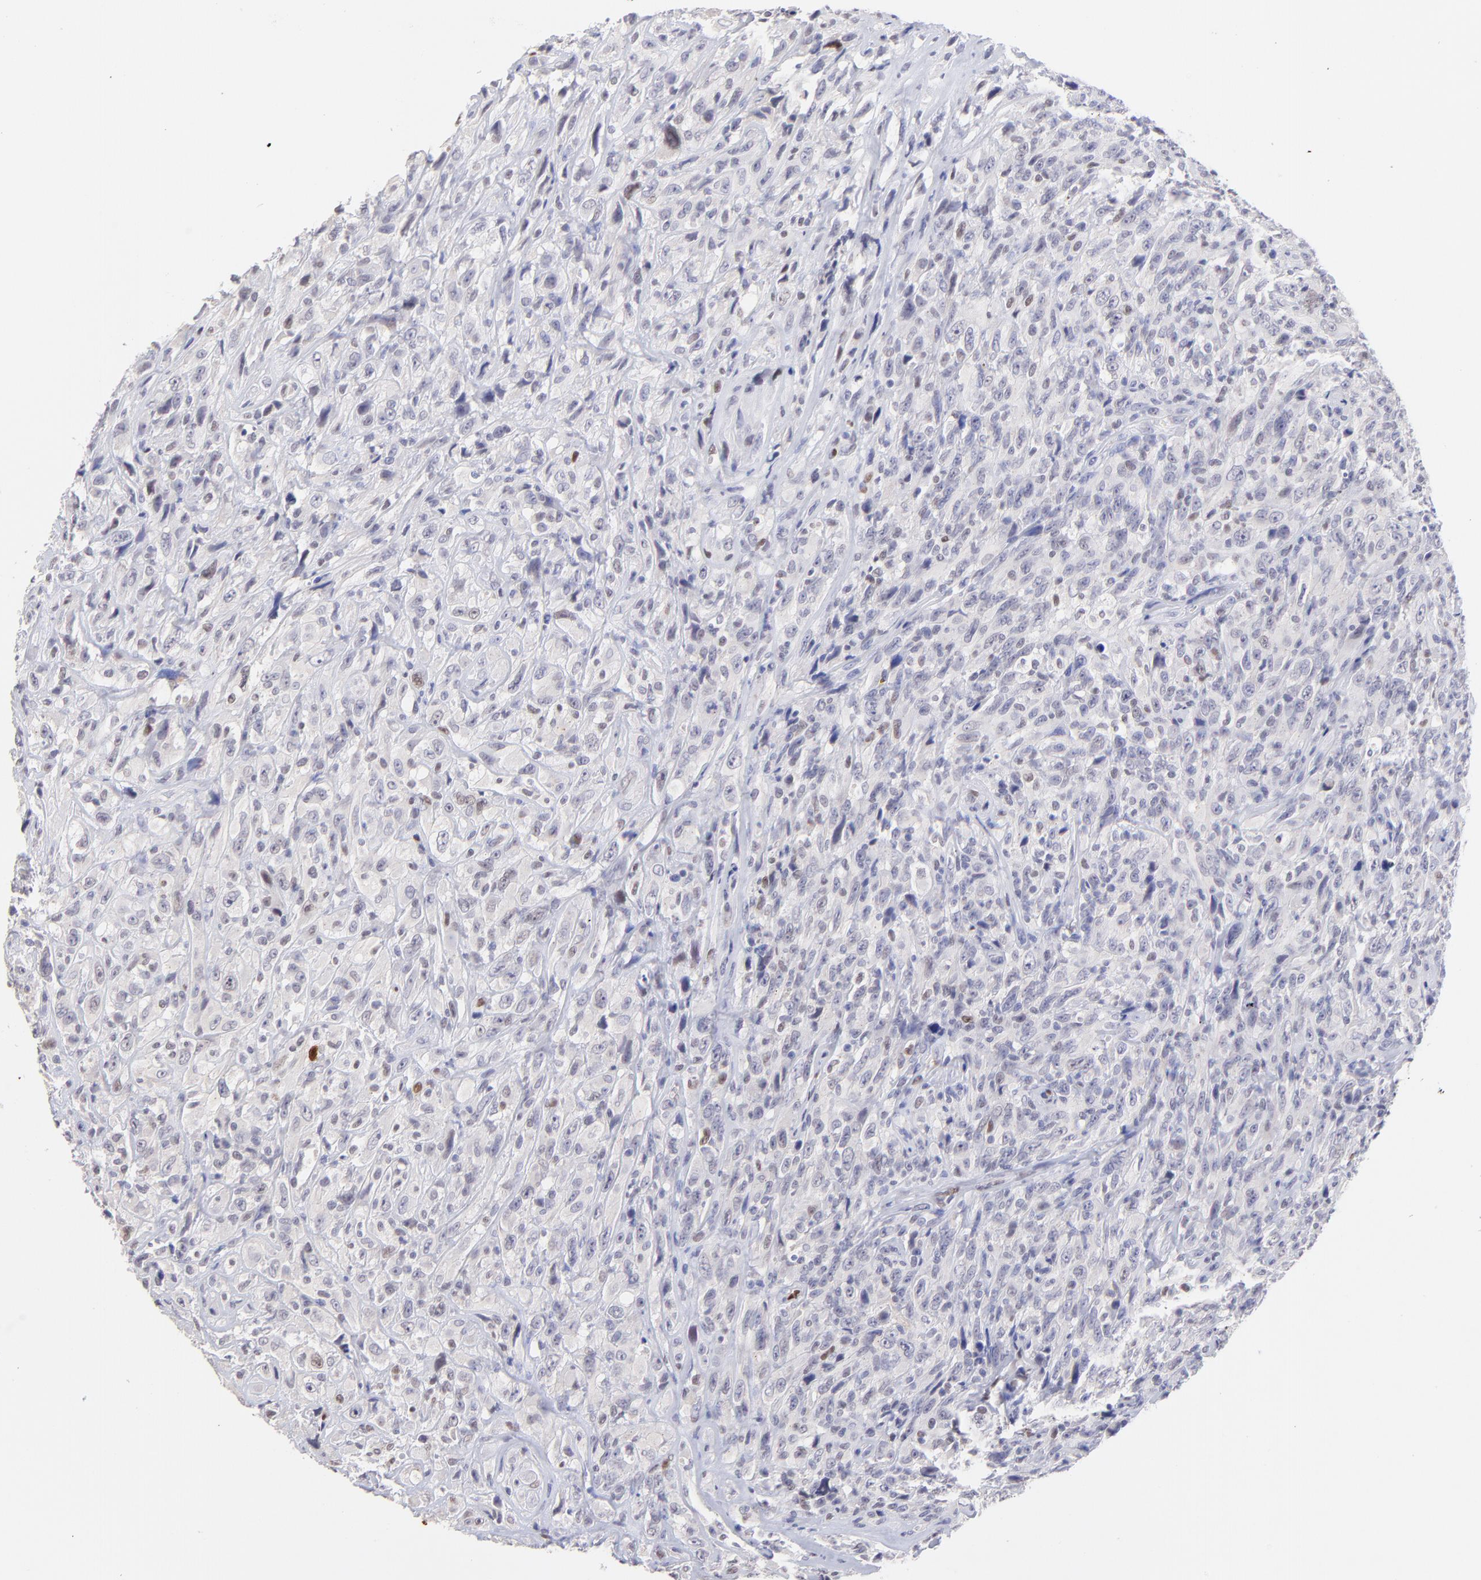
{"staining": {"intensity": "weak", "quantity": "<25%", "location": "nuclear"}, "tissue": "glioma", "cell_type": "Tumor cells", "image_type": "cancer", "snomed": [{"axis": "morphology", "description": "Glioma, malignant, High grade"}, {"axis": "topography", "description": "Brain"}], "caption": "Tumor cells show no significant protein positivity in glioma. Nuclei are stained in blue.", "gene": "KLF4", "patient": {"sex": "male", "age": 48}}